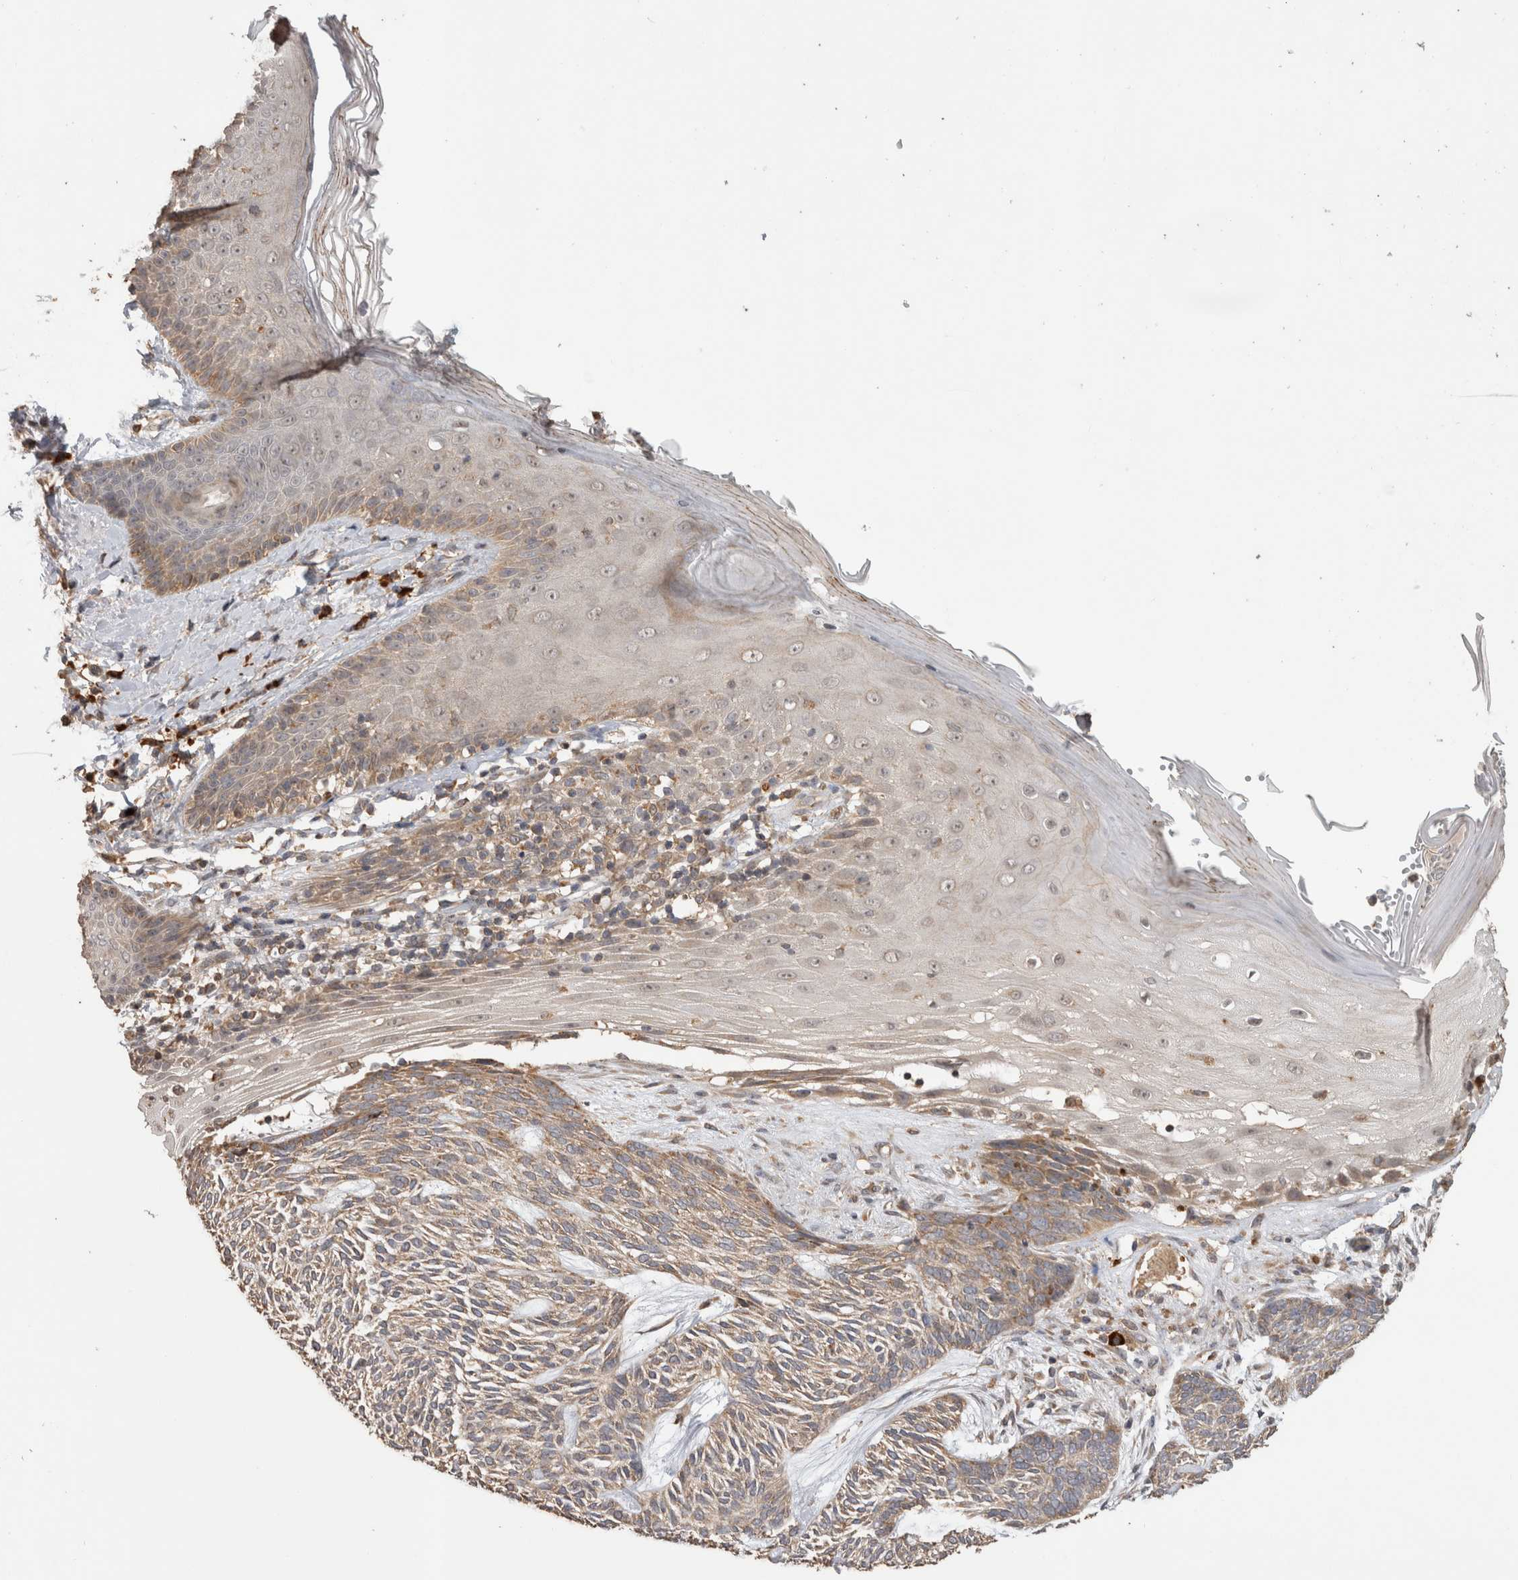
{"staining": {"intensity": "weak", "quantity": "25%-75%", "location": "cytoplasmic/membranous"}, "tissue": "skin cancer", "cell_type": "Tumor cells", "image_type": "cancer", "snomed": [{"axis": "morphology", "description": "Basal cell carcinoma"}, {"axis": "topography", "description": "Skin"}], "caption": "DAB immunohistochemical staining of human basal cell carcinoma (skin) reveals weak cytoplasmic/membranous protein staining in about 25%-75% of tumor cells. The protein of interest is shown in brown color, while the nuclei are stained blue.", "gene": "TBCE", "patient": {"sex": "male", "age": 55}}